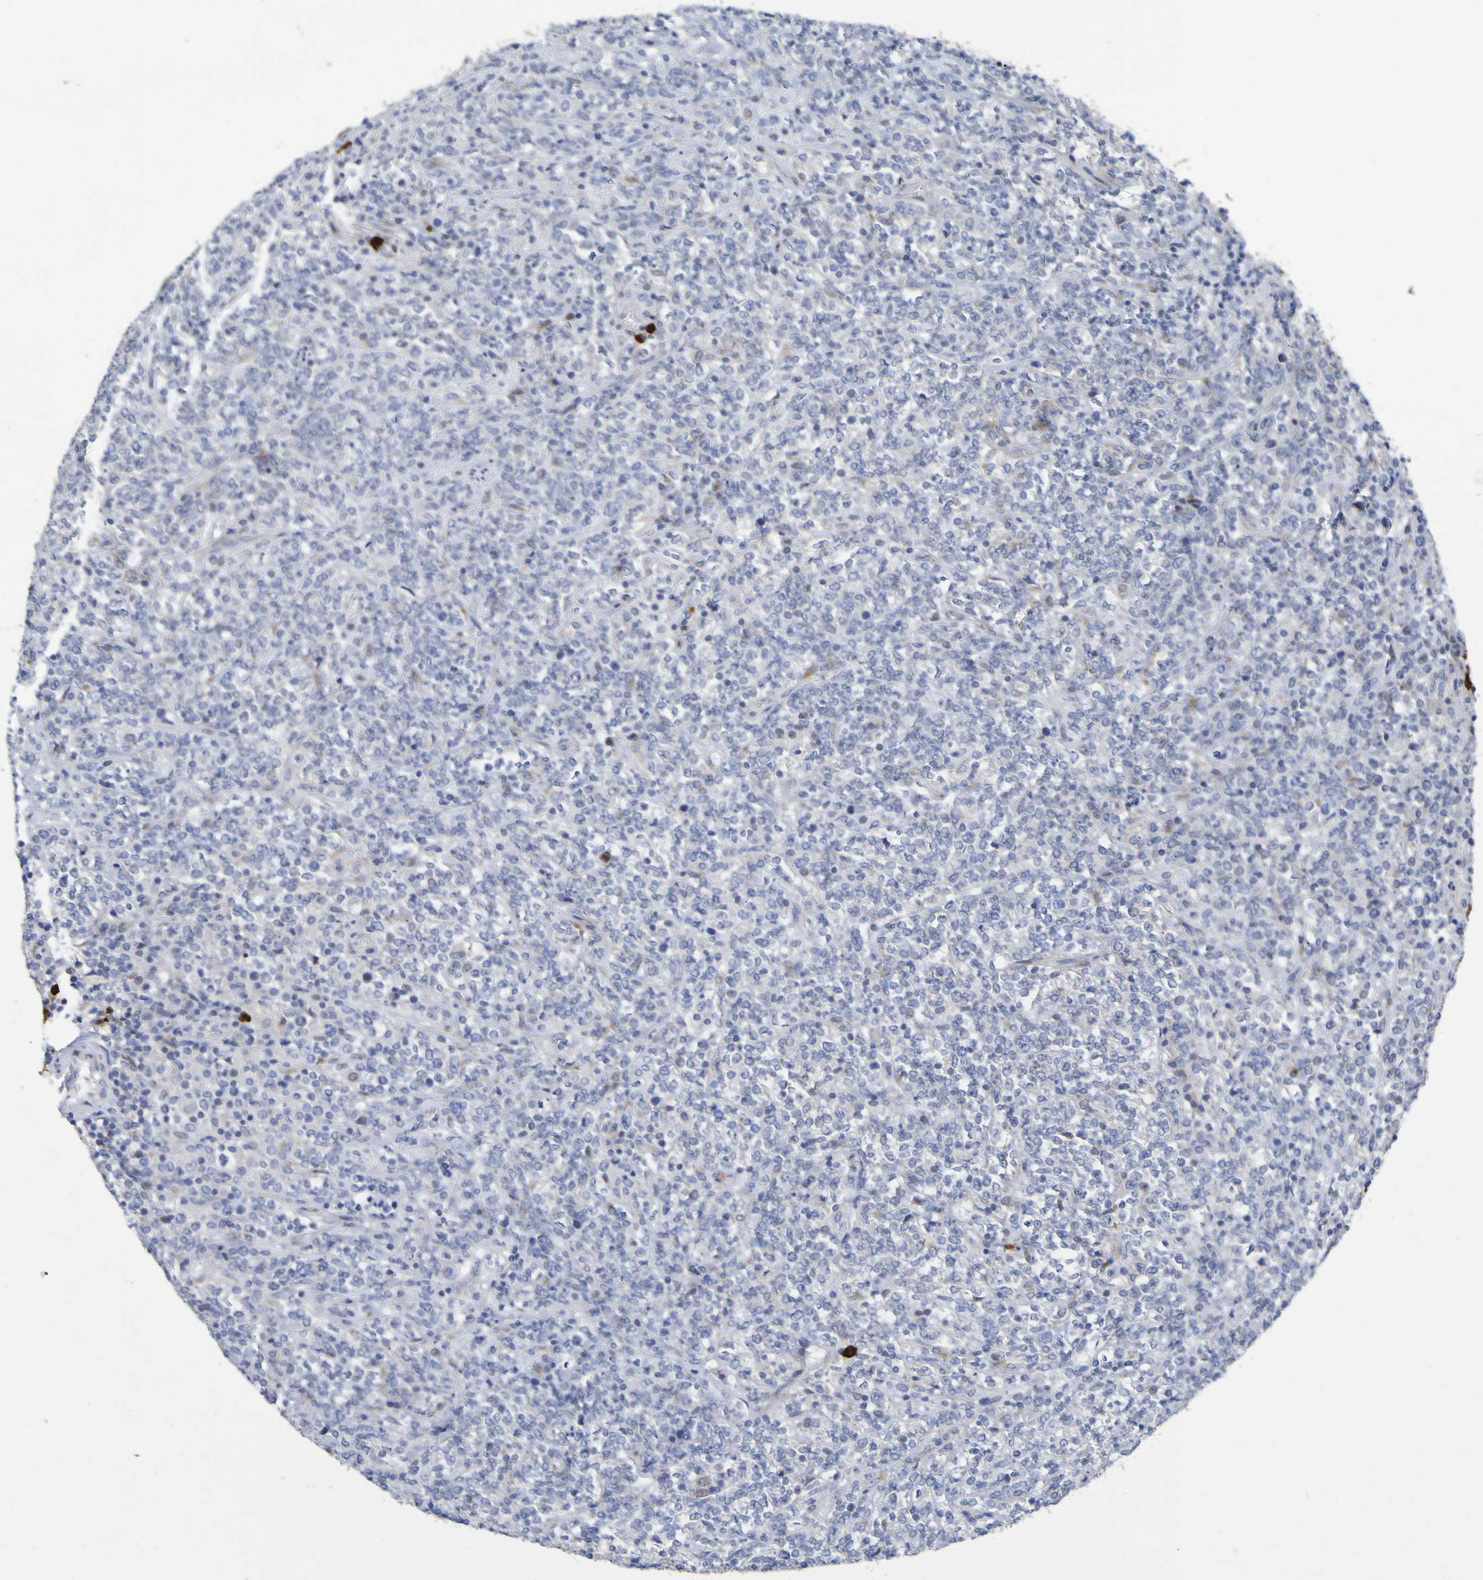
{"staining": {"intensity": "negative", "quantity": "none", "location": "none"}, "tissue": "lymphoma", "cell_type": "Tumor cells", "image_type": "cancer", "snomed": [{"axis": "morphology", "description": "Malignant lymphoma, non-Hodgkin's type, High grade"}, {"axis": "topography", "description": "Soft tissue"}], "caption": "Protein analysis of high-grade malignant lymphoma, non-Hodgkin's type reveals no significant positivity in tumor cells.", "gene": "C11orf24", "patient": {"sex": "male", "age": 18}}